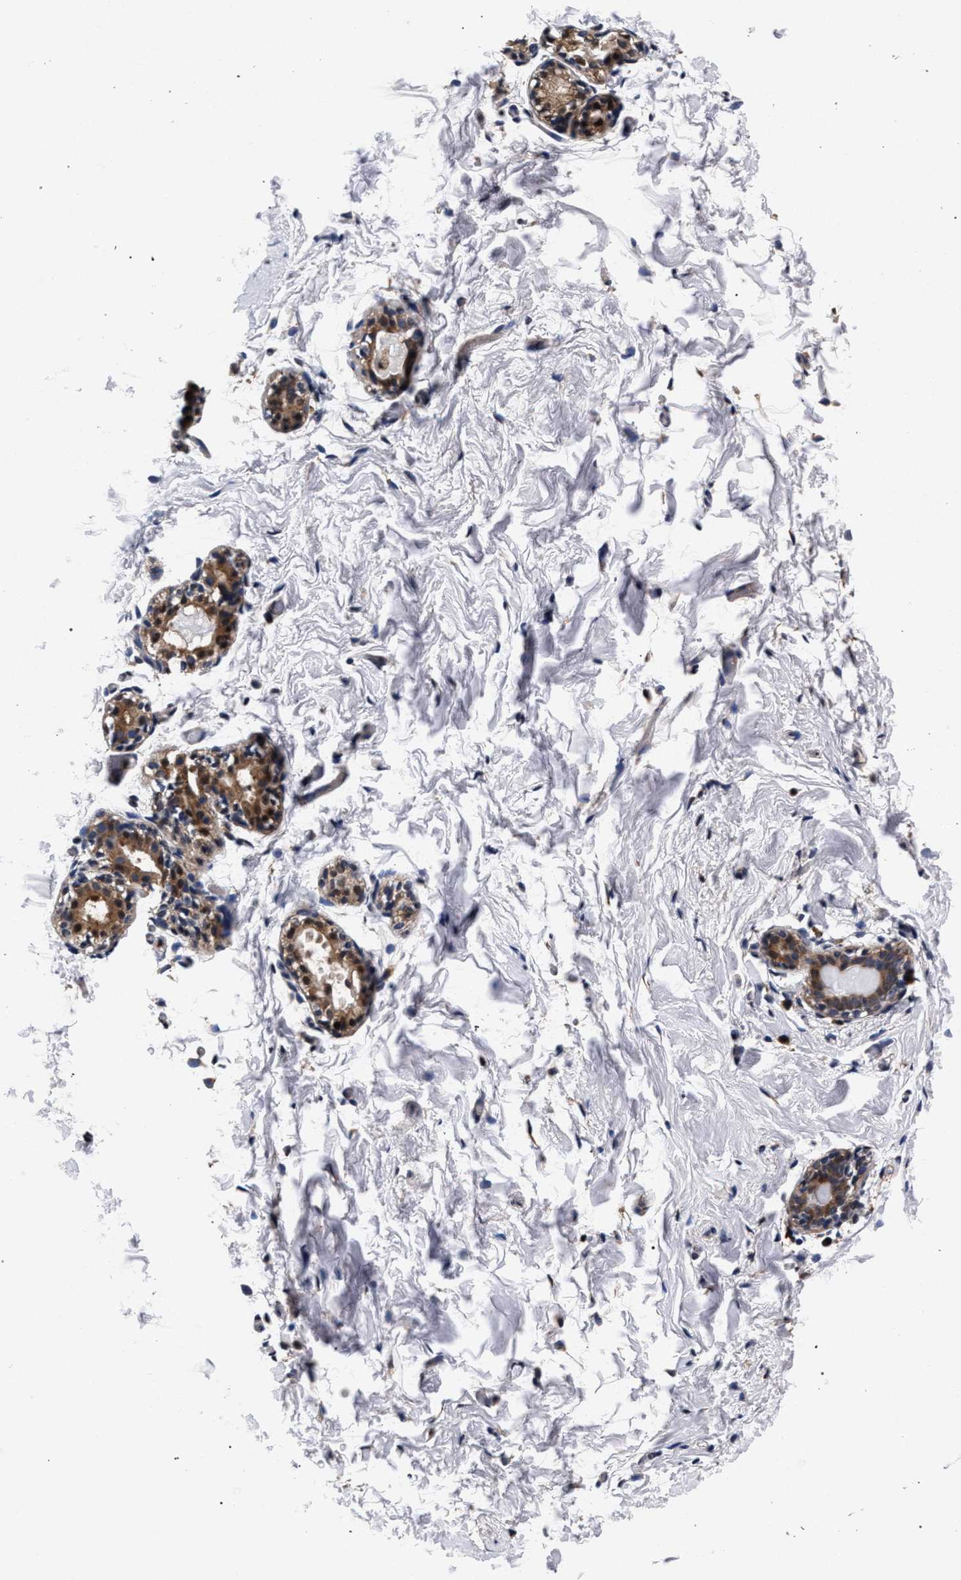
{"staining": {"intensity": "moderate", "quantity": "<25%", "location": "cytoplasmic/membranous"}, "tissue": "breast", "cell_type": "Adipocytes", "image_type": "normal", "snomed": [{"axis": "morphology", "description": "Normal tissue, NOS"}, {"axis": "topography", "description": "Breast"}], "caption": "Immunohistochemistry (IHC) image of benign breast: breast stained using immunohistochemistry reveals low levels of moderate protein expression localized specifically in the cytoplasmic/membranous of adipocytes, appearing as a cytoplasmic/membranous brown color.", "gene": "ZNF462", "patient": {"sex": "female", "age": 62}}